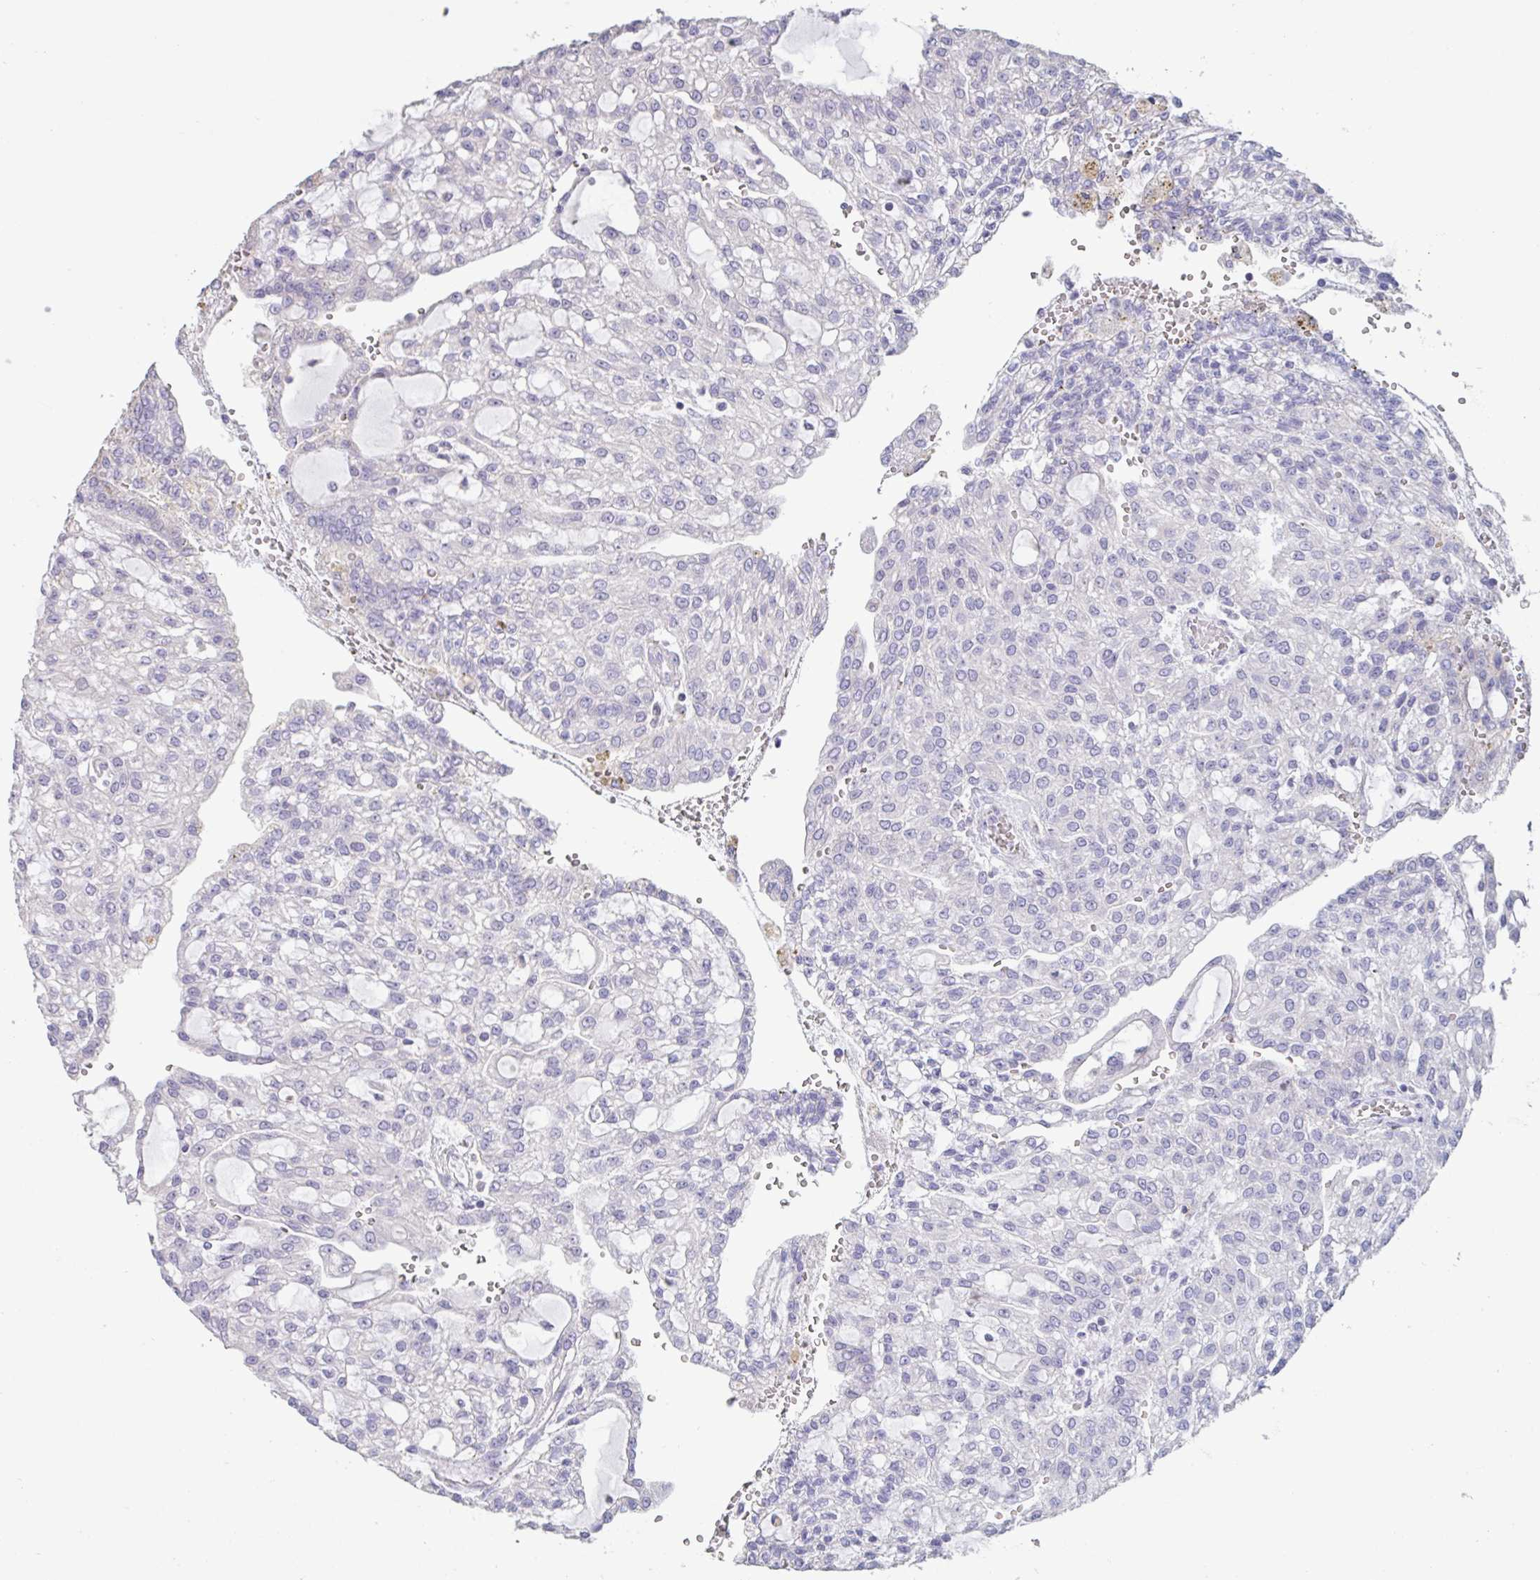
{"staining": {"intensity": "negative", "quantity": "none", "location": "none"}, "tissue": "renal cancer", "cell_type": "Tumor cells", "image_type": "cancer", "snomed": [{"axis": "morphology", "description": "Adenocarcinoma, NOS"}, {"axis": "topography", "description": "Kidney"}], "caption": "Adenocarcinoma (renal) was stained to show a protein in brown. There is no significant positivity in tumor cells.", "gene": "CHMP5", "patient": {"sex": "male", "age": 63}}